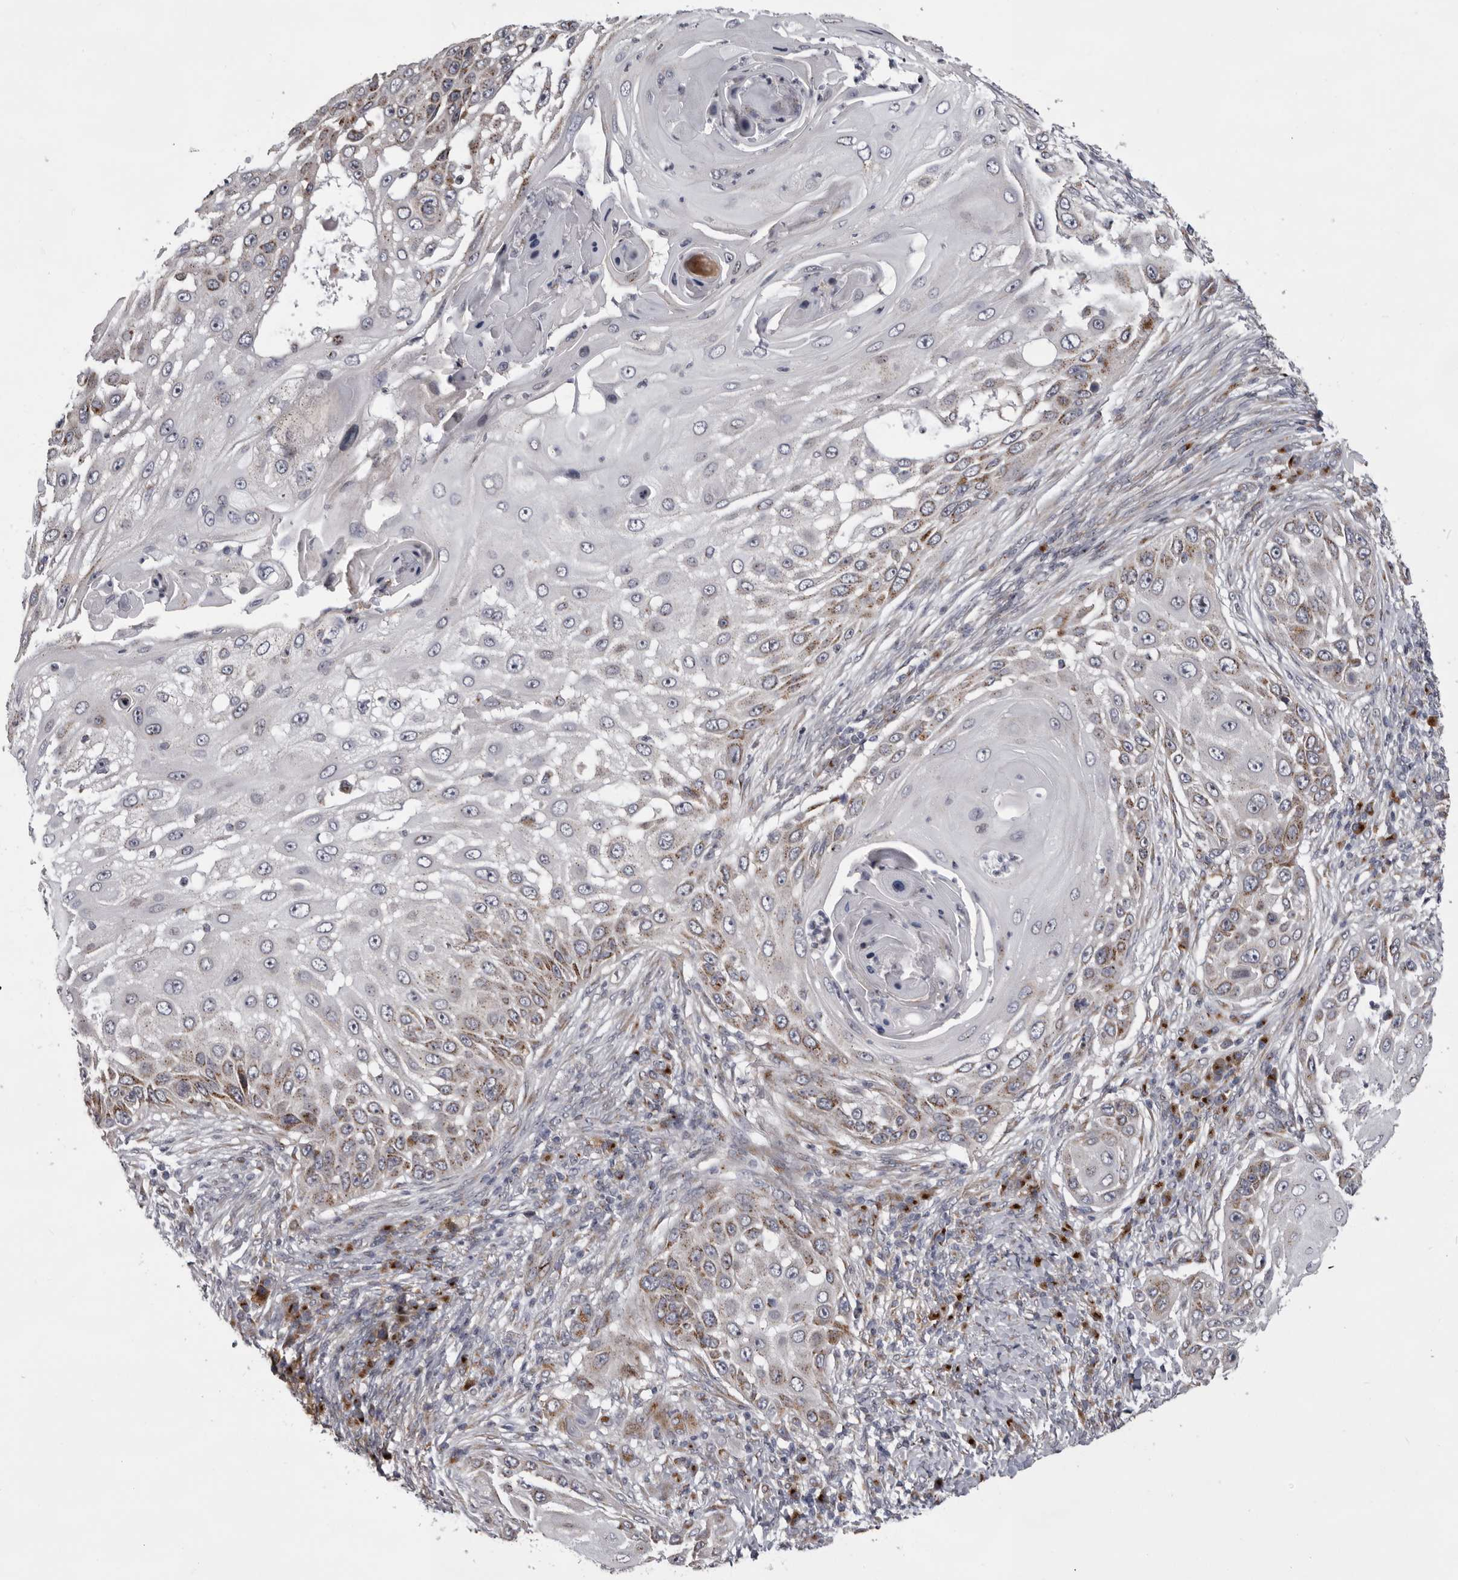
{"staining": {"intensity": "moderate", "quantity": "25%-75%", "location": "cytoplasmic/membranous"}, "tissue": "skin cancer", "cell_type": "Tumor cells", "image_type": "cancer", "snomed": [{"axis": "morphology", "description": "Squamous cell carcinoma, NOS"}, {"axis": "topography", "description": "Skin"}], "caption": "About 25%-75% of tumor cells in human squamous cell carcinoma (skin) reveal moderate cytoplasmic/membranous protein staining as visualized by brown immunohistochemical staining.", "gene": "WDR47", "patient": {"sex": "female", "age": 44}}